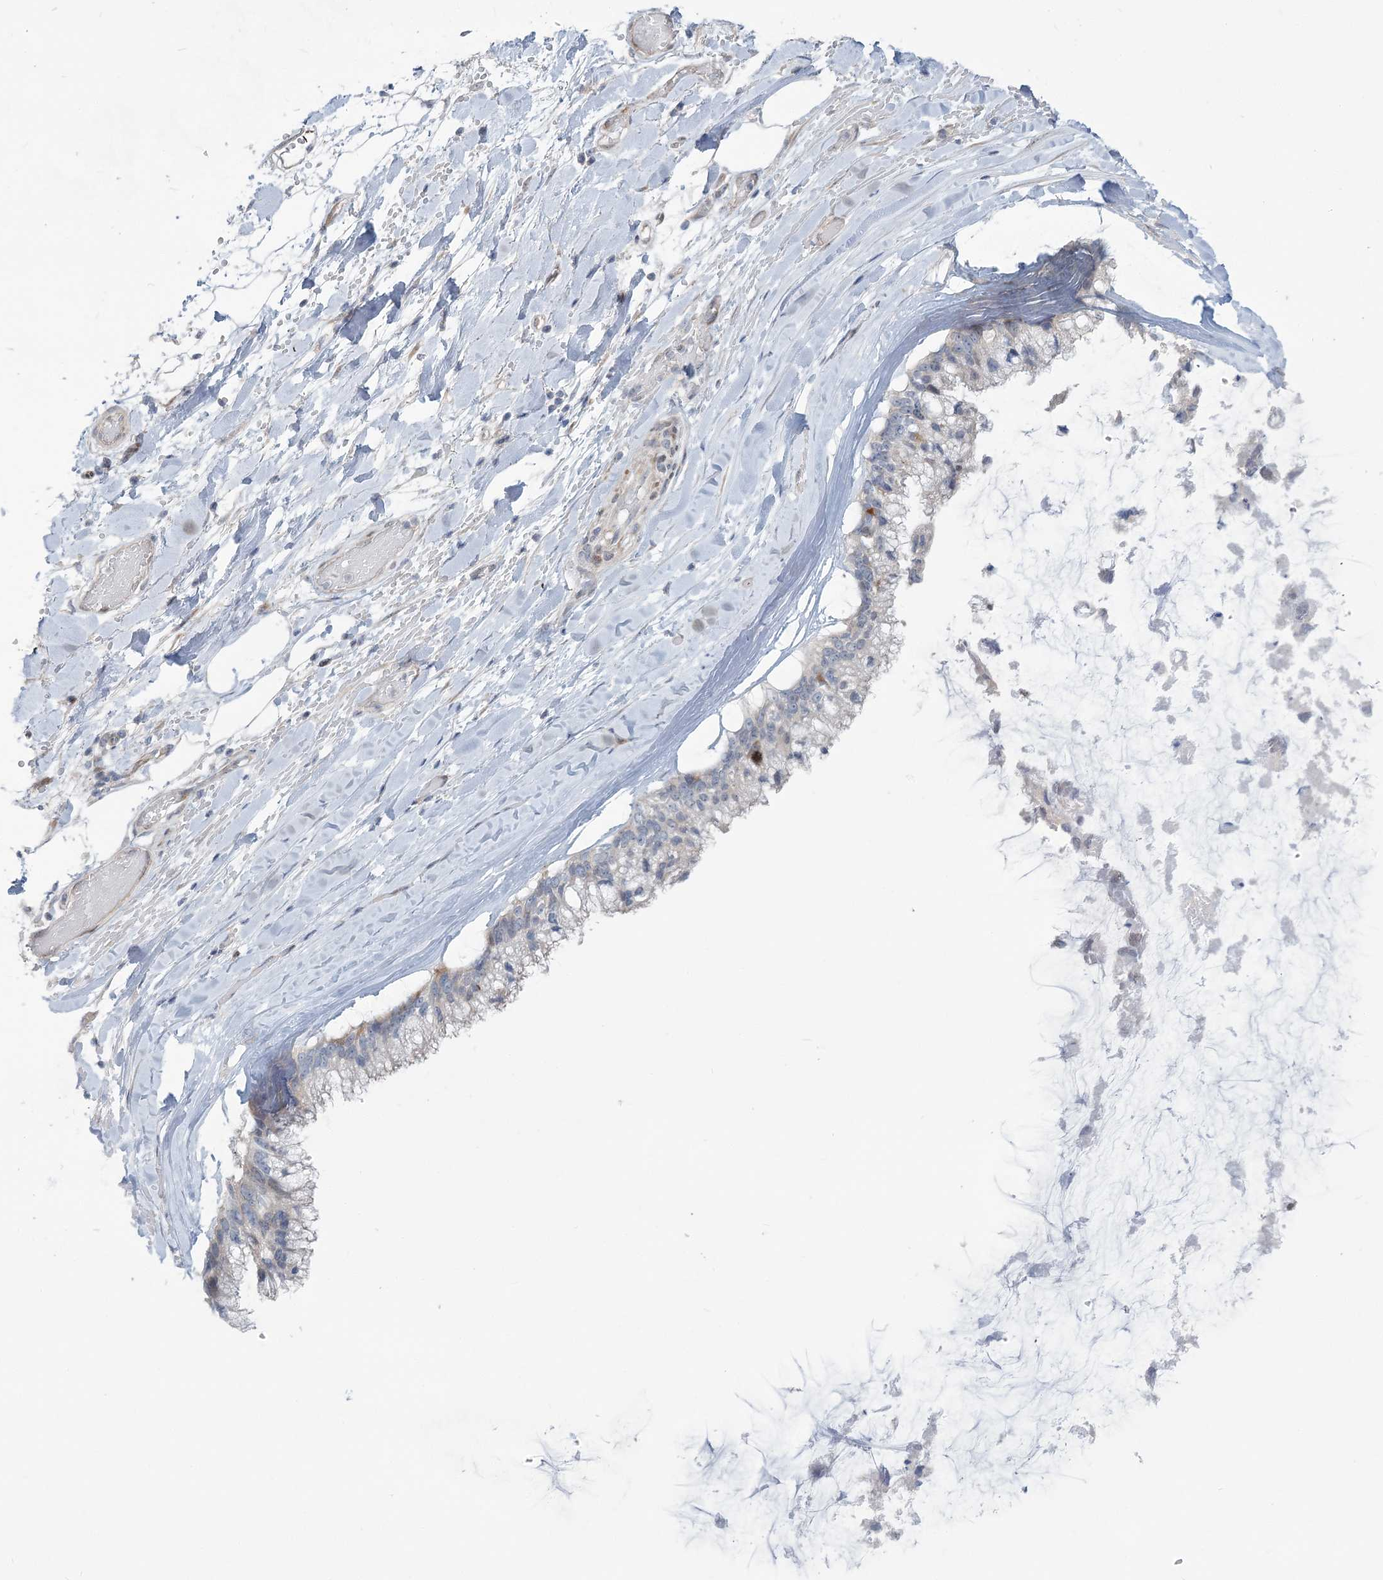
{"staining": {"intensity": "negative", "quantity": "none", "location": "none"}, "tissue": "ovarian cancer", "cell_type": "Tumor cells", "image_type": "cancer", "snomed": [{"axis": "morphology", "description": "Cystadenocarcinoma, mucinous, NOS"}, {"axis": "topography", "description": "Ovary"}], "caption": "DAB immunohistochemical staining of human ovarian mucinous cystadenocarcinoma shows no significant staining in tumor cells.", "gene": "ABITRAM", "patient": {"sex": "female", "age": 39}}